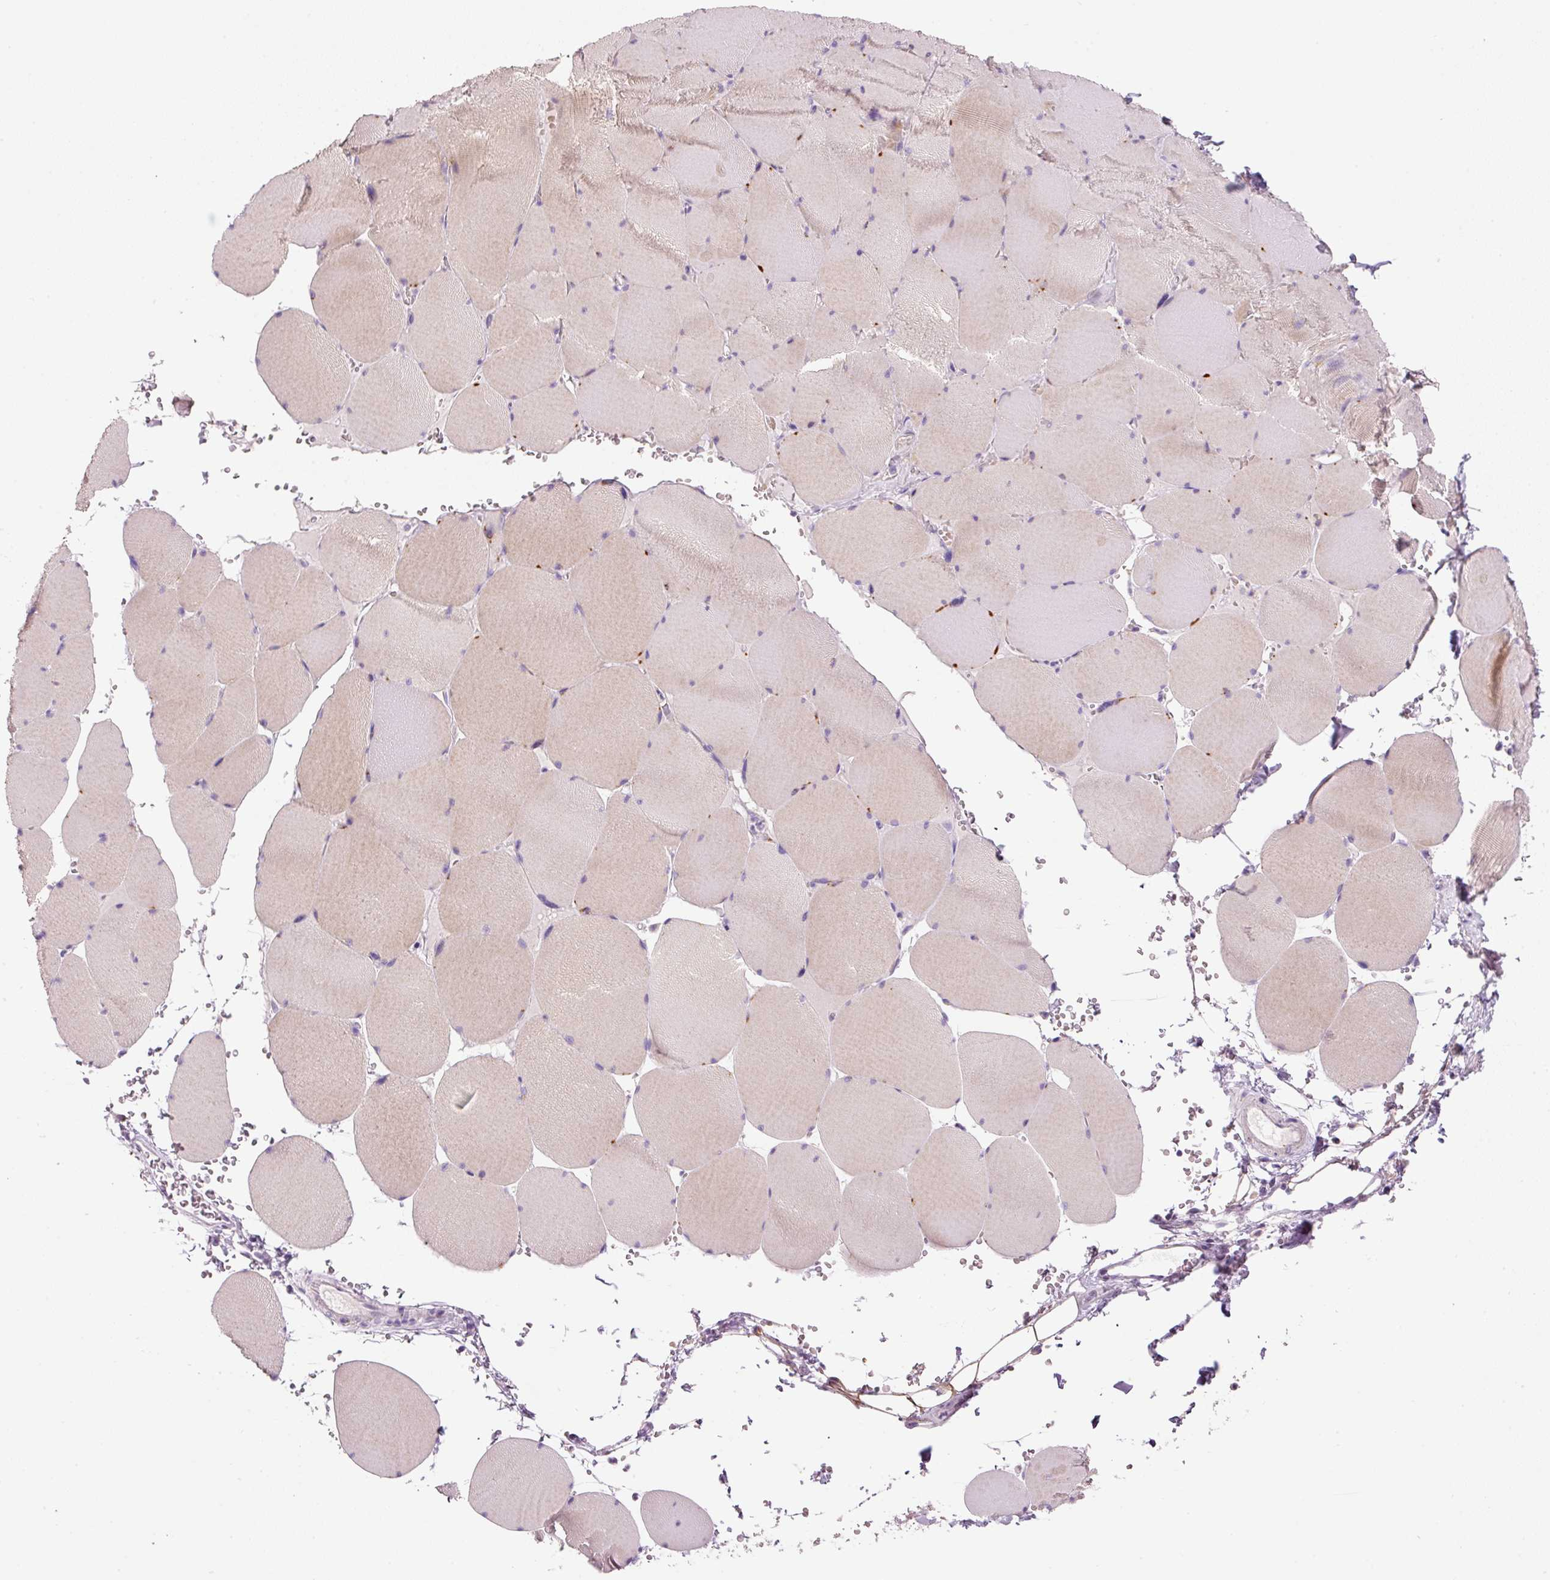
{"staining": {"intensity": "moderate", "quantity": "<25%", "location": "cytoplasmic/membranous"}, "tissue": "skeletal muscle", "cell_type": "Myocytes", "image_type": "normal", "snomed": [{"axis": "morphology", "description": "Normal tissue, NOS"}, {"axis": "topography", "description": "Skeletal muscle"}, {"axis": "topography", "description": "Head-Neck"}], "caption": "Protein expression analysis of unremarkable skeletal muscle reveals moderate cytoplasmic/membranous expression in approximately <25% of myocytes. (DAB (3,3'-diaminobenzidine) IHC, brown staining for protein, blue staining for nuclei).", "gene": "TENT5C", "patient": {"sex": "male", "age": 66}}